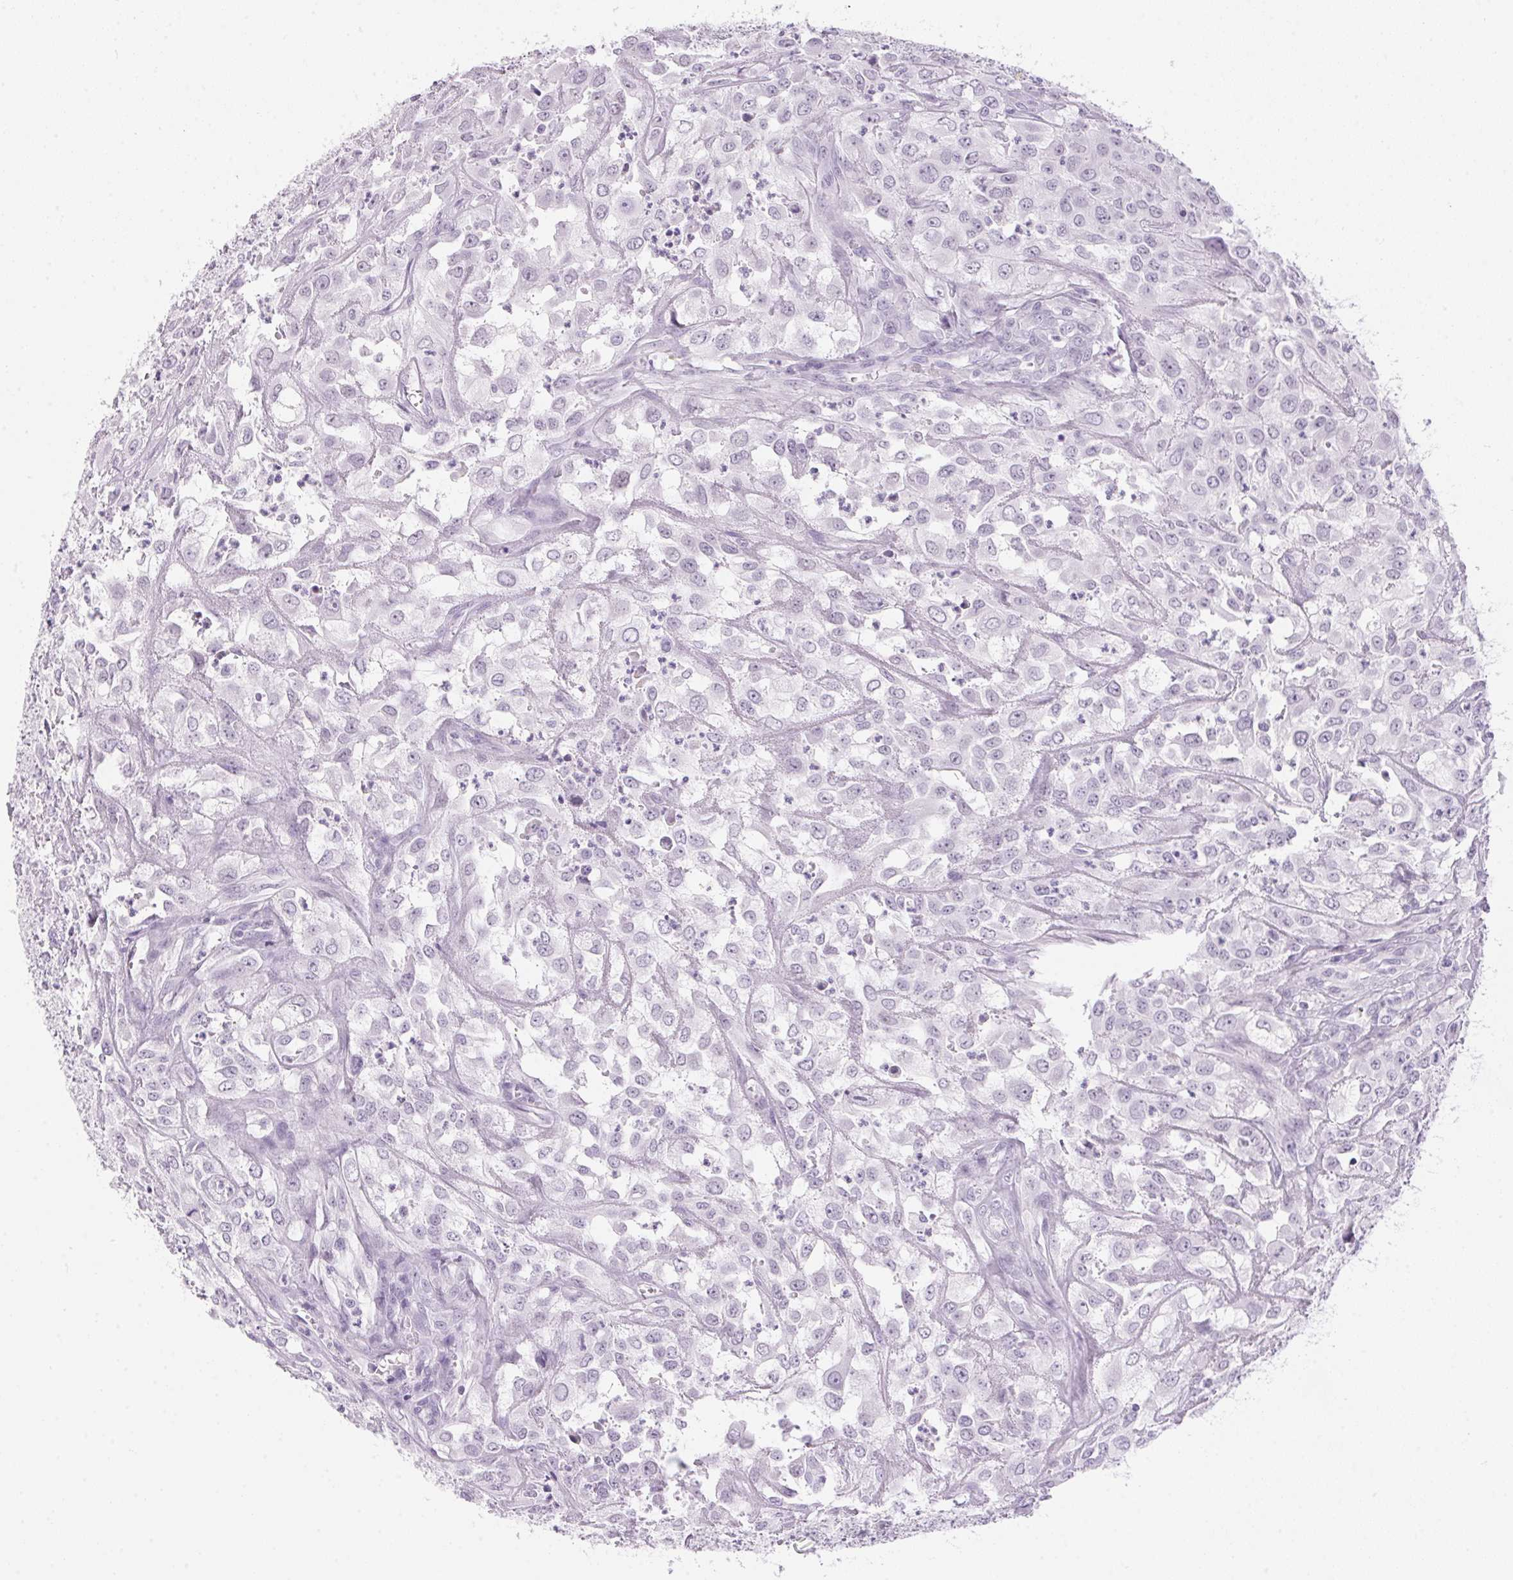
{"staining": {"intensity": "negative", "quantity": "none", "location": "none"}, "tissue": "urothelial cancer", "cell_type": "Tumor cells", "image_type": "cancer", "snomed": [{"axis": "morphology", "description": "Urothelial carcinoma, High grade"}, {"axis": "topography", "description": "Urinary bladder"}], "caption": "IHC image of neoplastic tissue: human urothelial cancer stained with DAB exhibits no significant protein positivity in tumor cells.", "gene": "CADPS", "patient": {"sex": "male", "age": 67}}